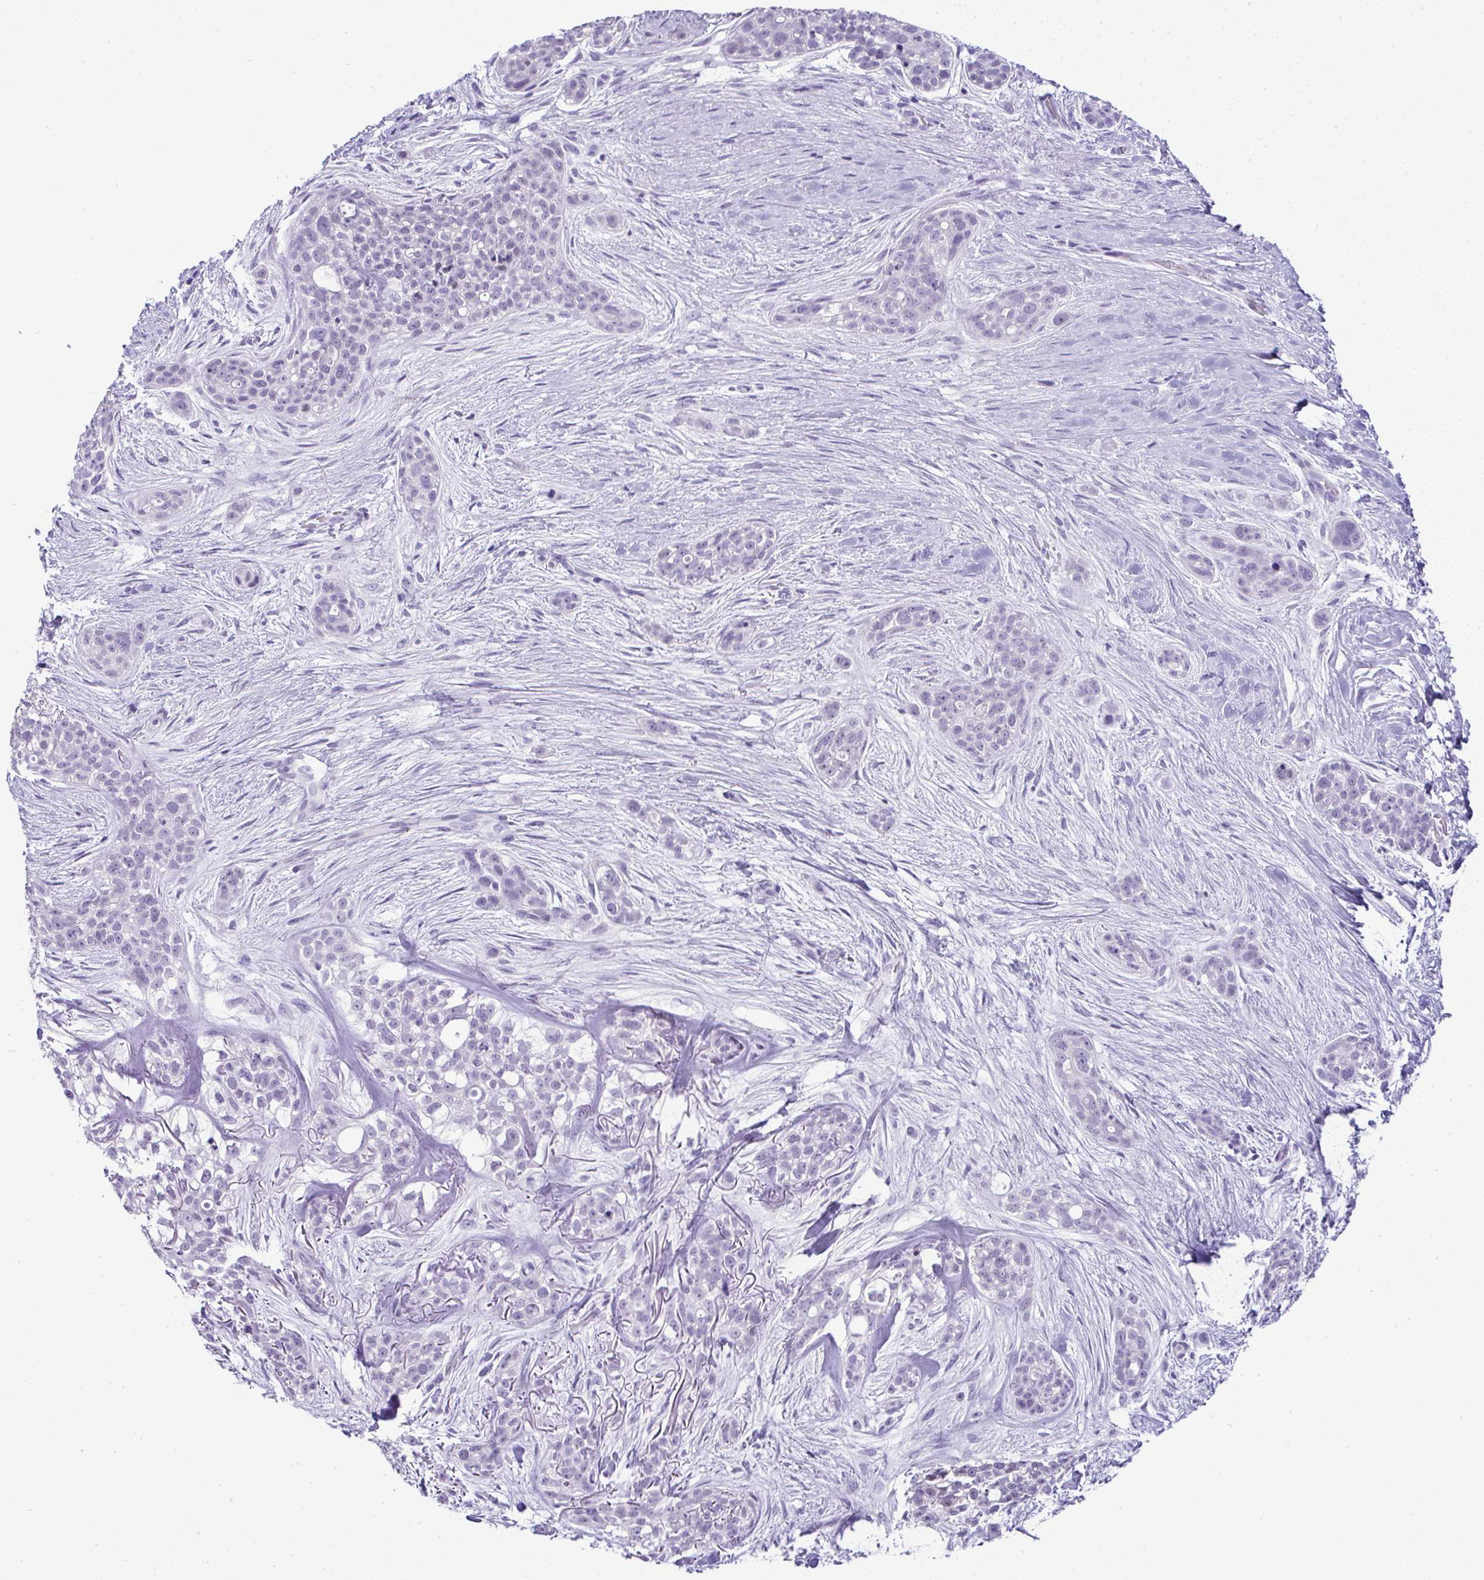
{"staining": {"intensity": "negative", "quantity": "none", "location": "none"}, "tissue": "skin cancer", "cell_type": "Tumor cells", "image_type": "cancer", "snomed": [{"axis": "morphology", "description": "Basal cell carcinoma"}, {"axis": "topography", "description": "Skin"}], "caption": "Micrograph shows no significant protein positivity in tumor cells of skin cancer (basal cell carcinoma).", "gene": "RNF183", "patient": {"sex": "female", "age": 79}}